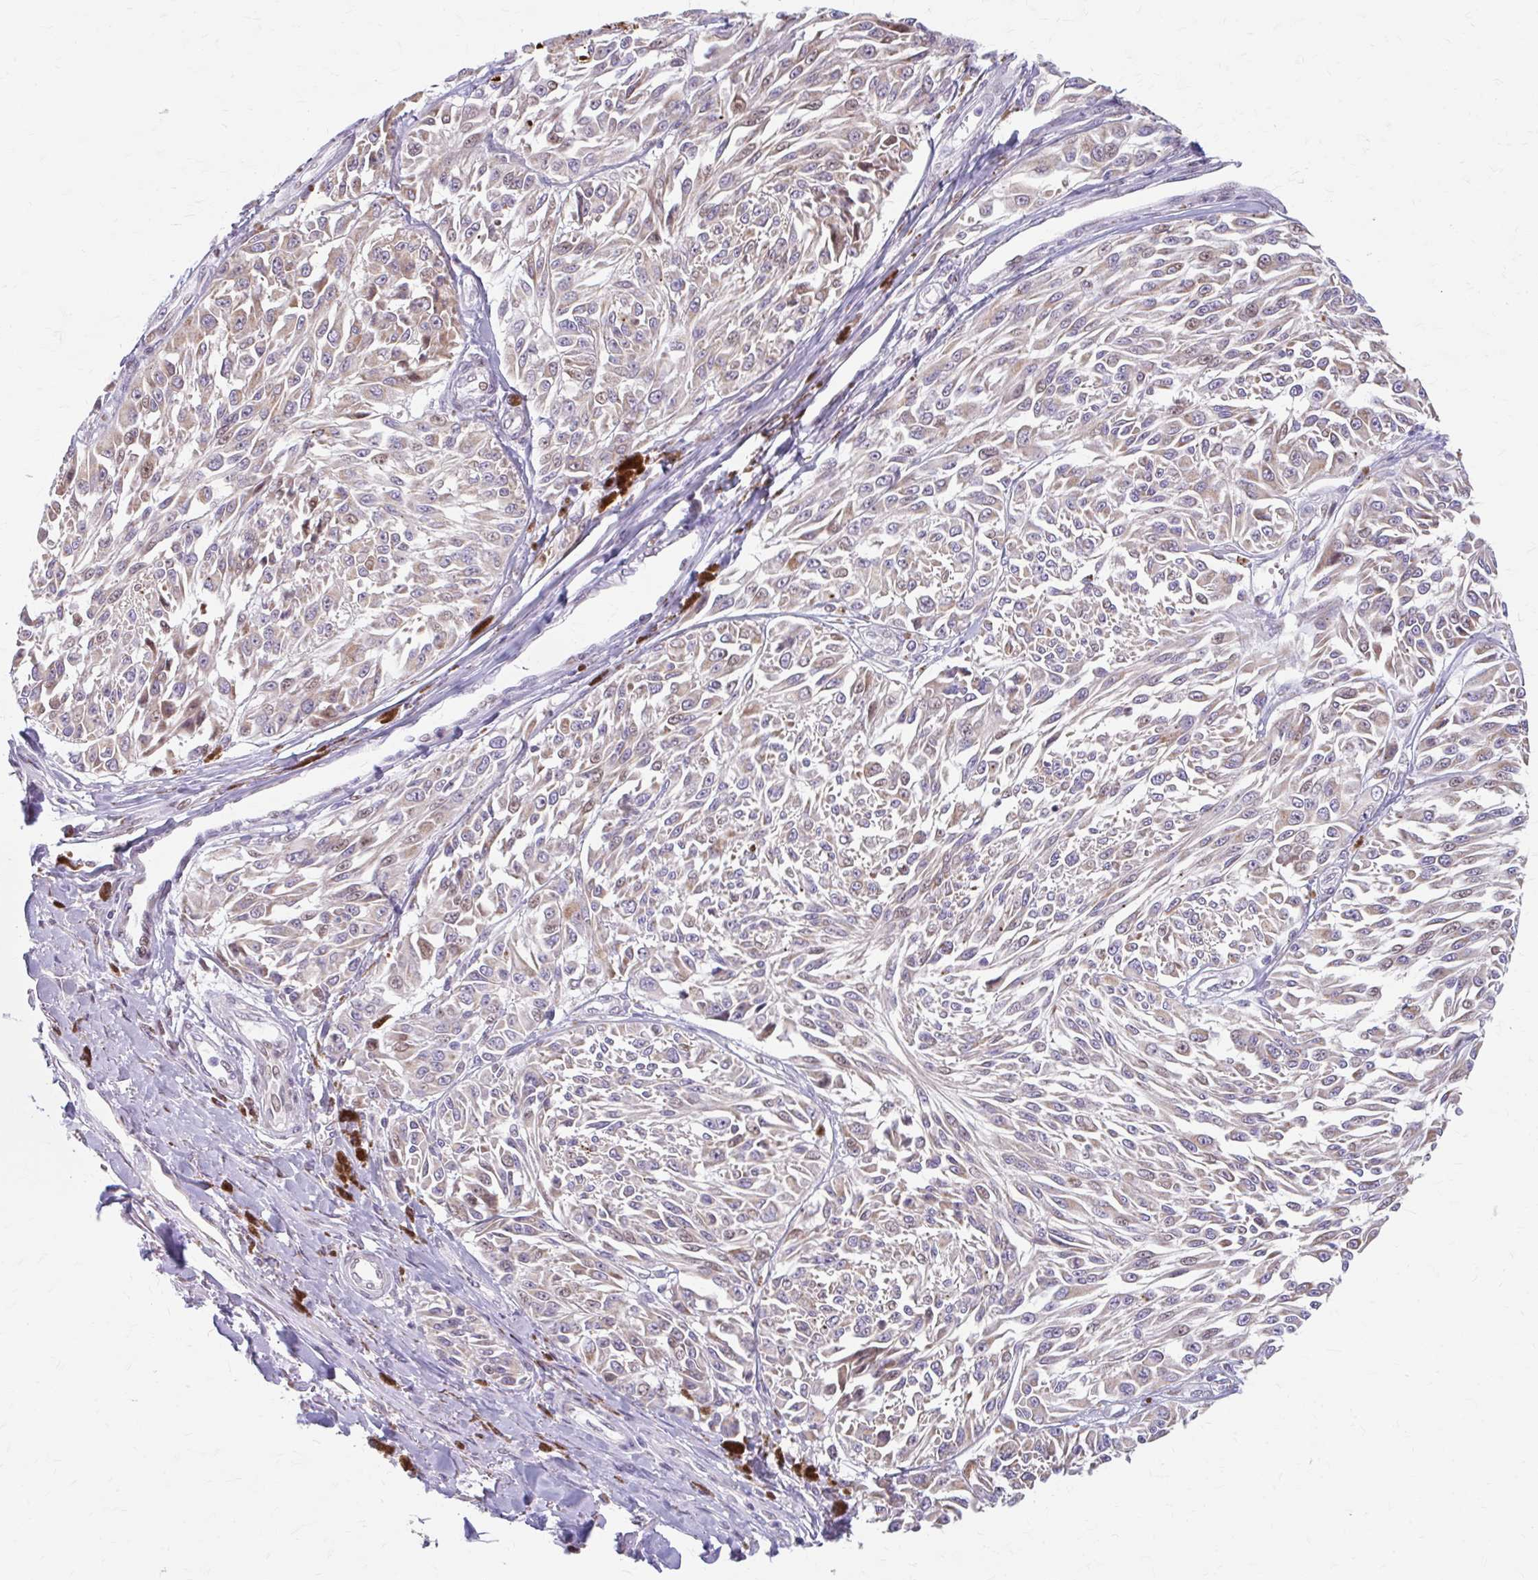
{"staining": {"intensity": "weak", "quantity": ">75%", "location": "cytoplasmic/membranous"}, "tissue": "melanoma", "cell_type": "Tumor cells", "image_type": "cancer", "snomed": [{"axis": "morphology", "description": "Malignant melanoma, NOS"}, {"axis": "topography", "description": "Skin"}], "caption": "There is low levels of weak cytoplasmic/membranous positivity in tumor cells of melanoma, as demonstrated by immunohistochemical staining (brown color).", "gene": "BEAN1", "patient": {"sex": "male", "age": 94}}